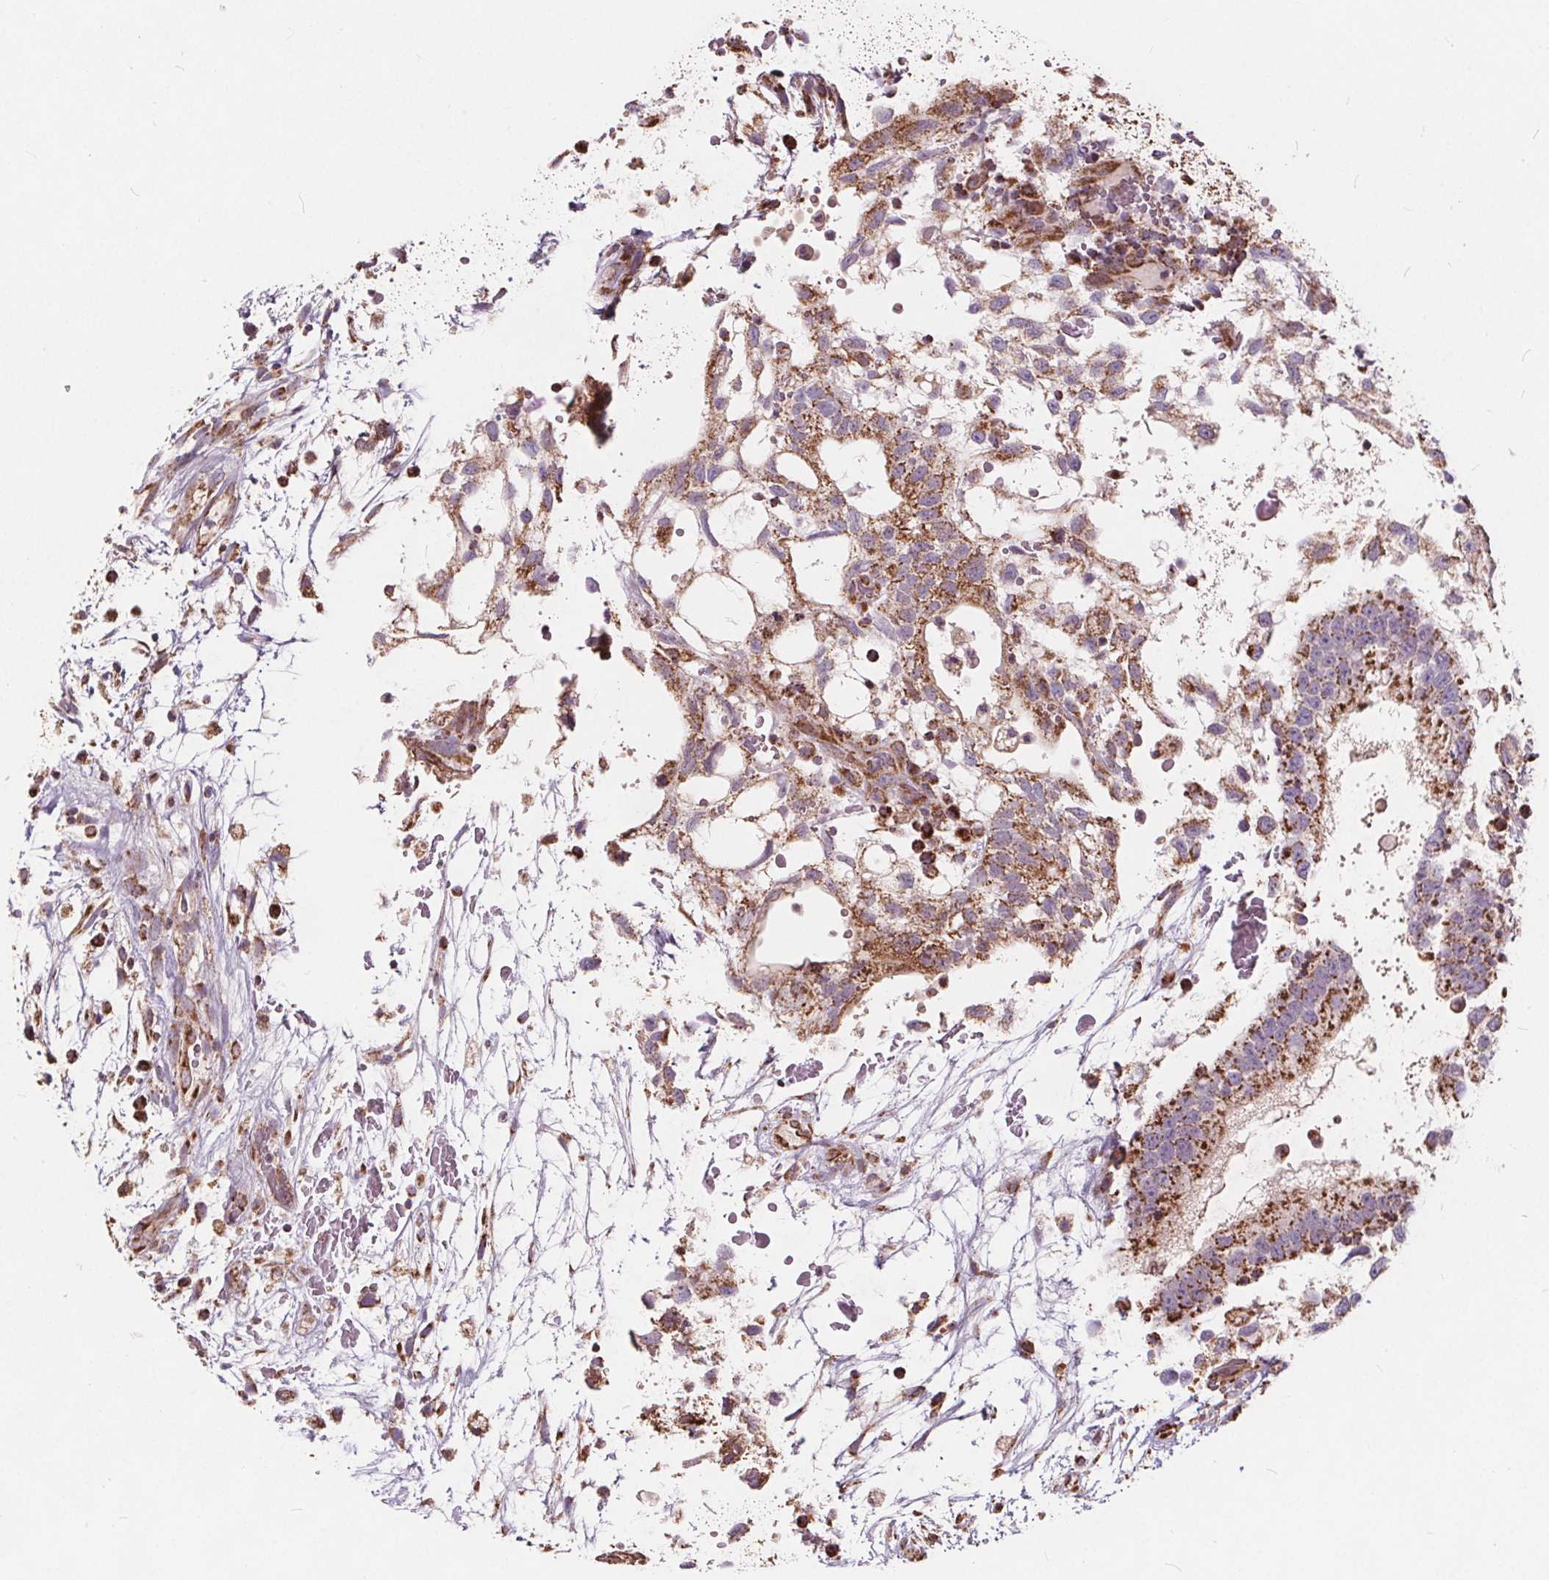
{"staining": {"intensity": "moderate", "quantity": ">75%", "location": "cytoplasmic/membranous"}, "tissue": "testis cancer", "cell_type": "Tumor cells", "image_type": "cancer", "snomed": [{"axis": "morphology", "description": "Normal tissue, NOS"}, {"axis": "morphology", "description": "Carcinoma, Embryonal, NOS"}, {"axis": "topography", "description": "Testis"}], "caption": "Immunohistochemistry (IHC) histopathology image of neoplastic tissue: testis cancer stained using immunohistochemistry (IHC) displays medium levels of moderate protein expression localized specifically in the cytoplasmic/membranous of tumor cells, appearing as a cytoplasmic/membranous brown color.", "gene": "PLSCR3", "patient": {"sex": "male", "age": 32}}